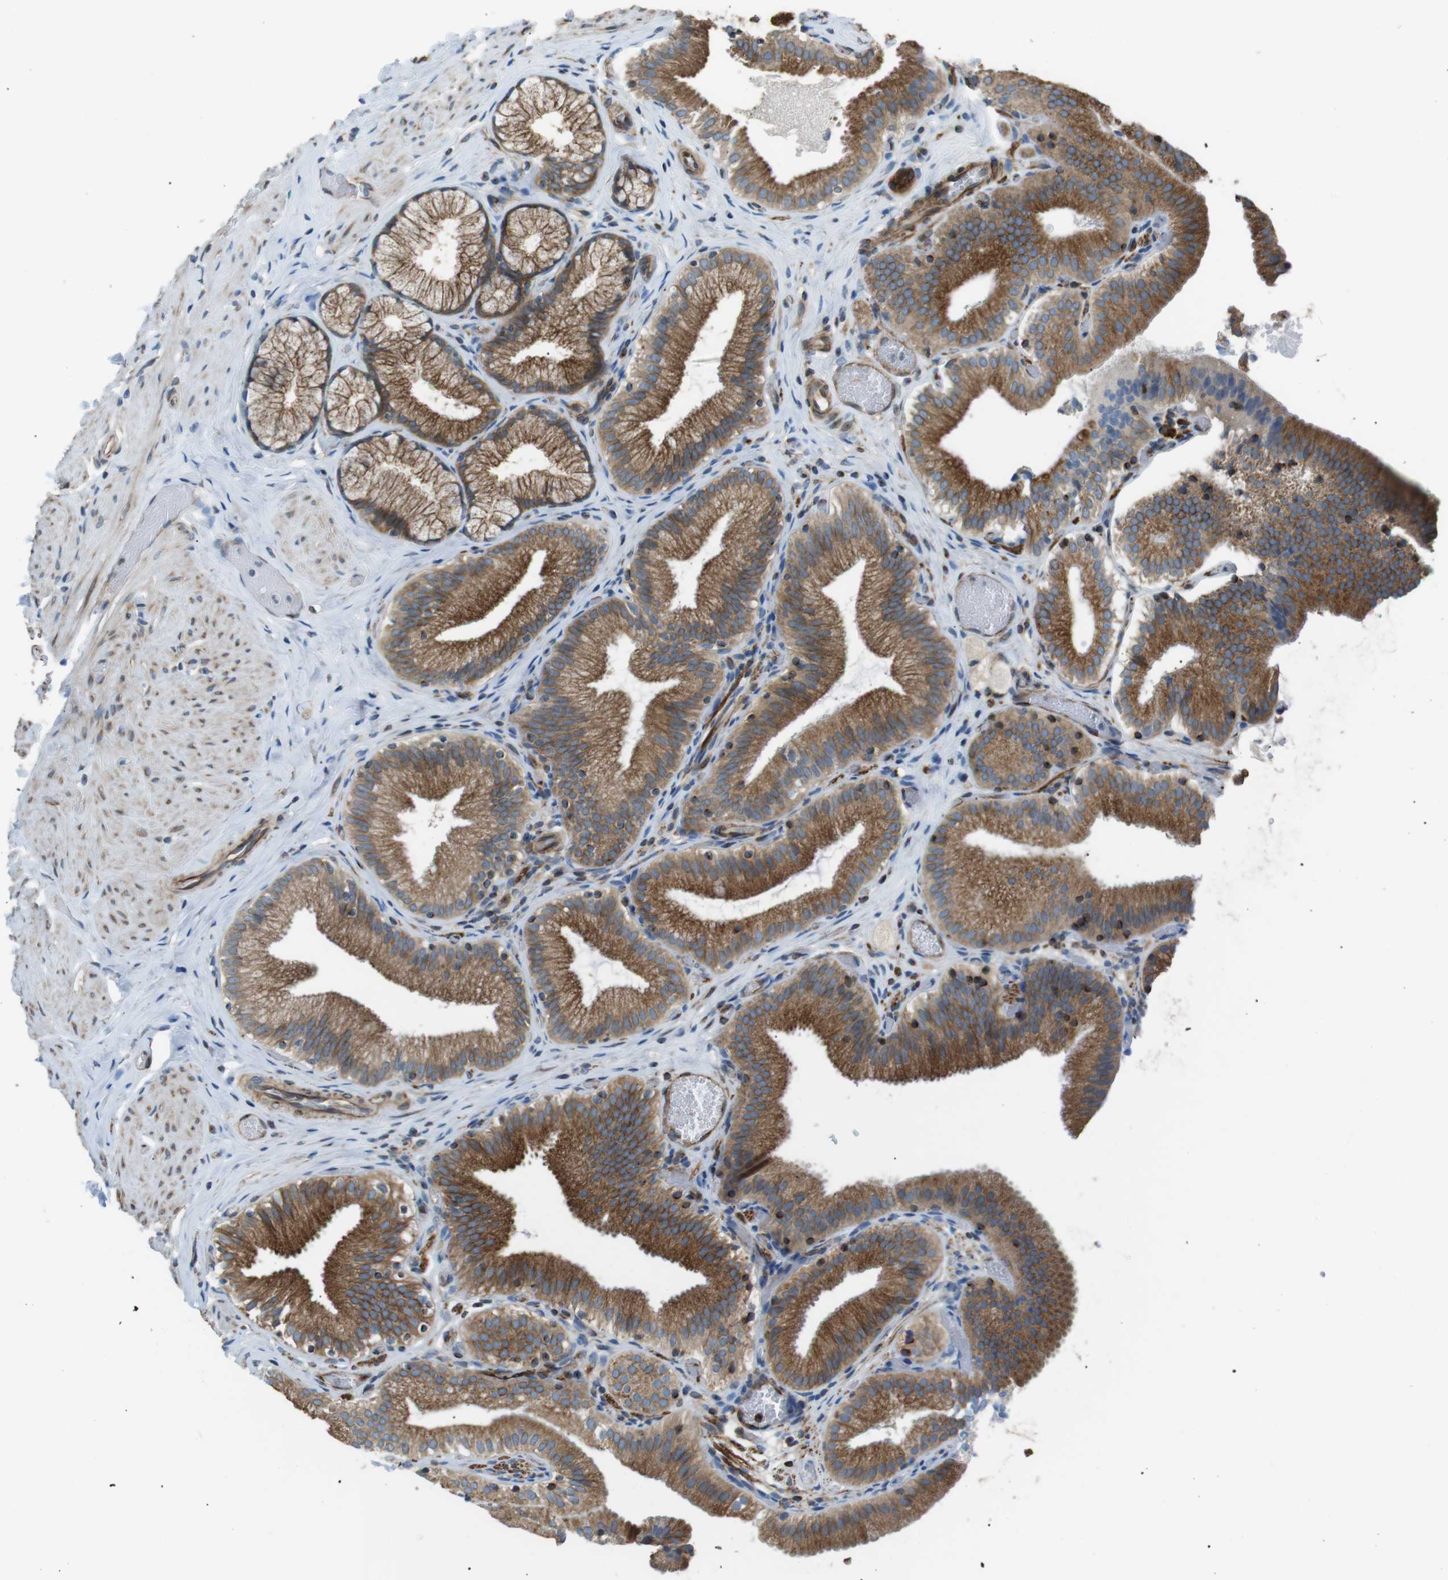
{"staining": {"intensity": "moderate", "quantity": ">75%", "location": "cytoplasmic/membranous"}, "tissue": "gallbladder", "cell_type": "Glandular cells", "image_type": "normal", "snomed": [{"axis": "morphology", "description": "Normal tissue, NOS"}, {"axis": "topography", "description": "Gallbladder"}], "caption": "Gallbladder stained with DAB (3,3'-diaminobenzidine) immunohistochemistry (IHC) shows medium levels of moderate cytoplasmic/membranous staining in approximately >75% of glandular cells. Nuclei are stained in blue.", "gene": "CDH26", "patient": {"sex": "male", "age": 54}}